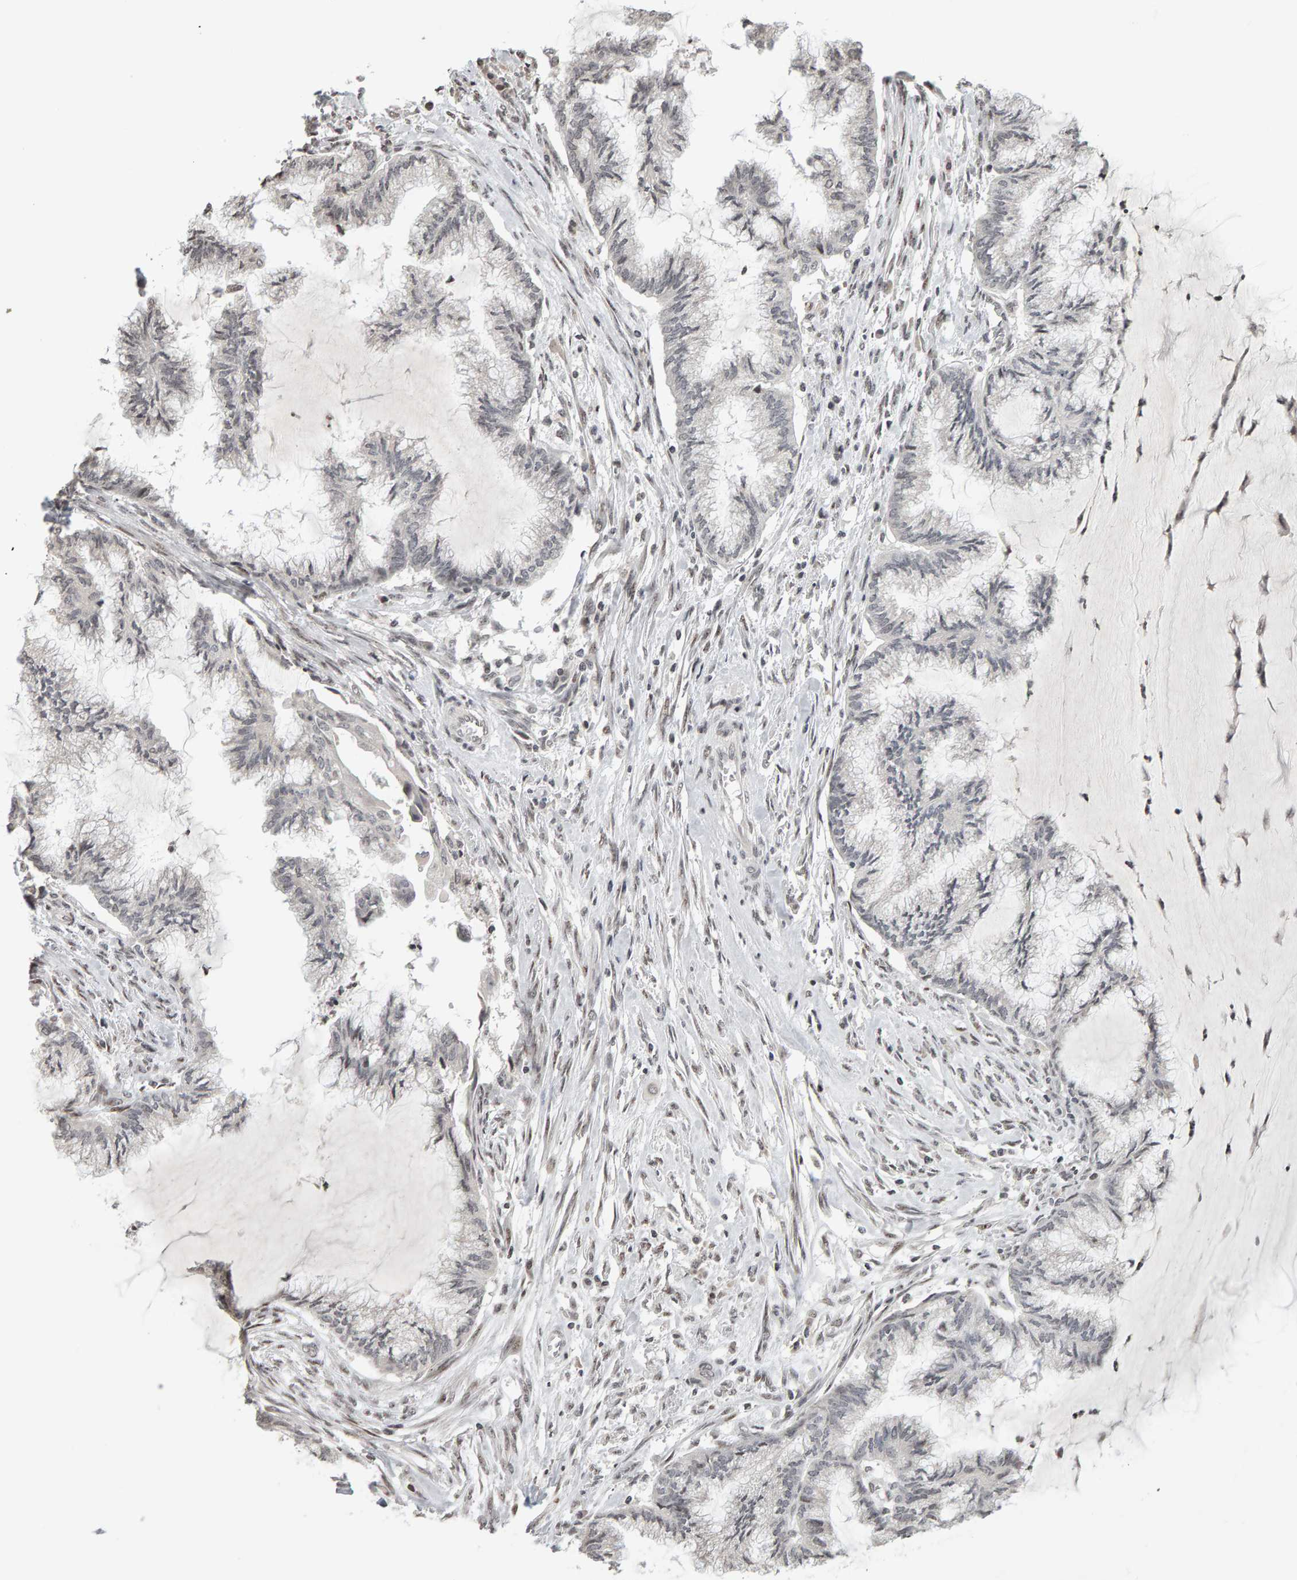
{"staining": {"intensity": "negative", "quantity": "none", "location": "none"}, "tissue": "endometrial cancer", "cell_type": "Tumor cells", "image_type": "cancer", "snomed": [{"axis": "morphology", "description": "Adenocarcinoma, NOS"}, {"axis": "topography", "description": "Endometrium"}], "caption": "DAB immunohistochemical staining of endometrial adenocarcinoma shows no significant positivity in tumor cells. The staining was performed using DAB (3,3'-diaminobenzidine) to visualize the protein expression in brown, while the nuclei were stained in blue with hematoxylin (Magnification: 20x).", "gene": "TRAM1", "patient": {"sex": "female", "age": 86}}